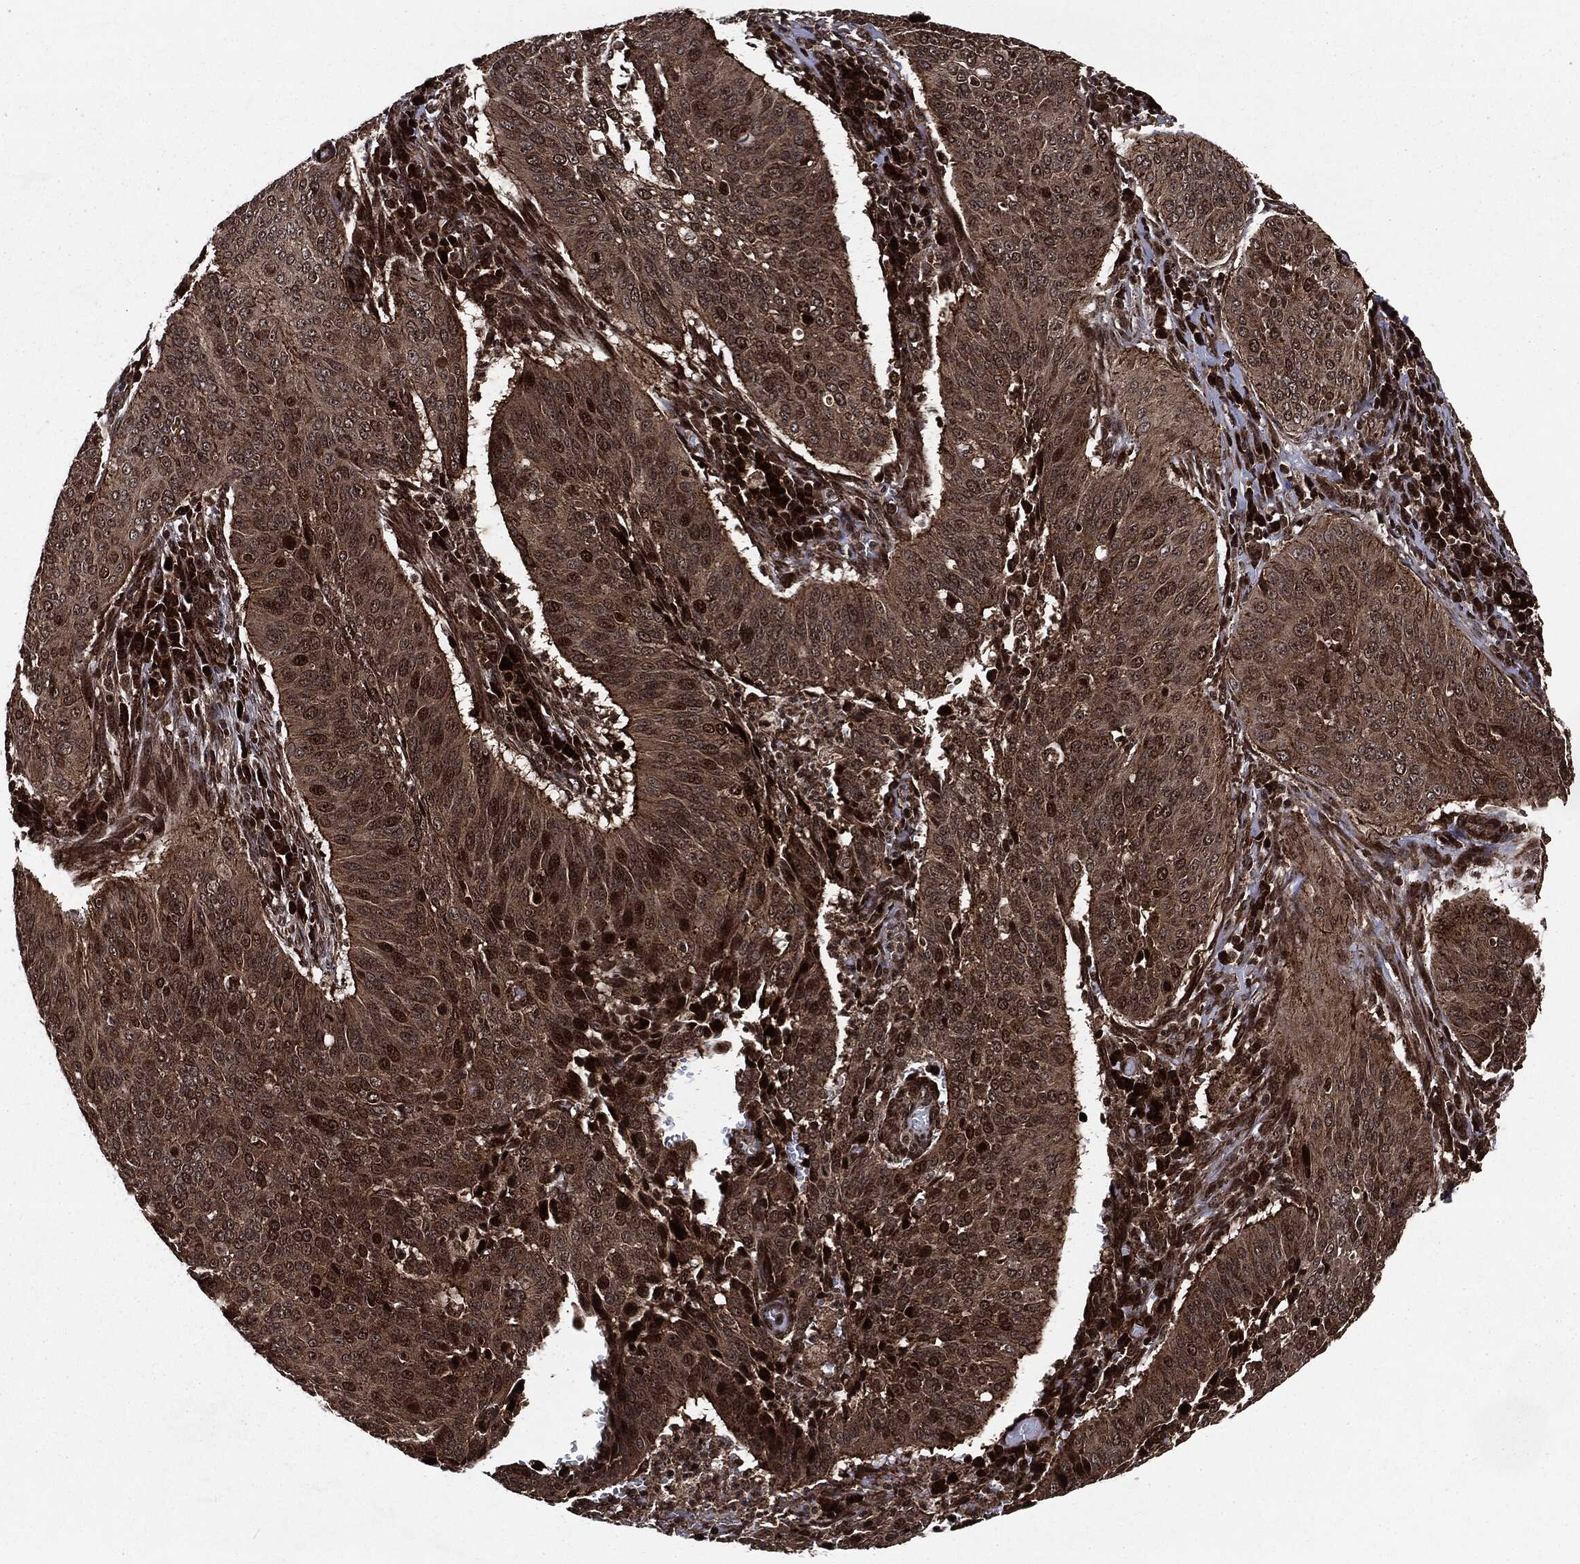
{"staining": {"intensity": "moderate", "quantity": ">75%", "location": "cytoplasmic/membranous,nuclear"}, "tissue": "cervical cancer", "cell_type": "Tumor cells", "image_type": "cancer", "snomed": [{"axis": "morphology", "description": "Normal tissue, NOS"}, {"axis": "morphology", "description": "Squamous cell carcinoma, NOS"}, {"axis": "topography", "description": "Cervix"}], "caption": "Protein analysis of cervical cancer tissue exhibits moderate cytoplasmic/membranous and nuclear expression in about >75% of tumor cells.", "gene": "CARD6", "patient": {"sex": "female", "age": 39}}